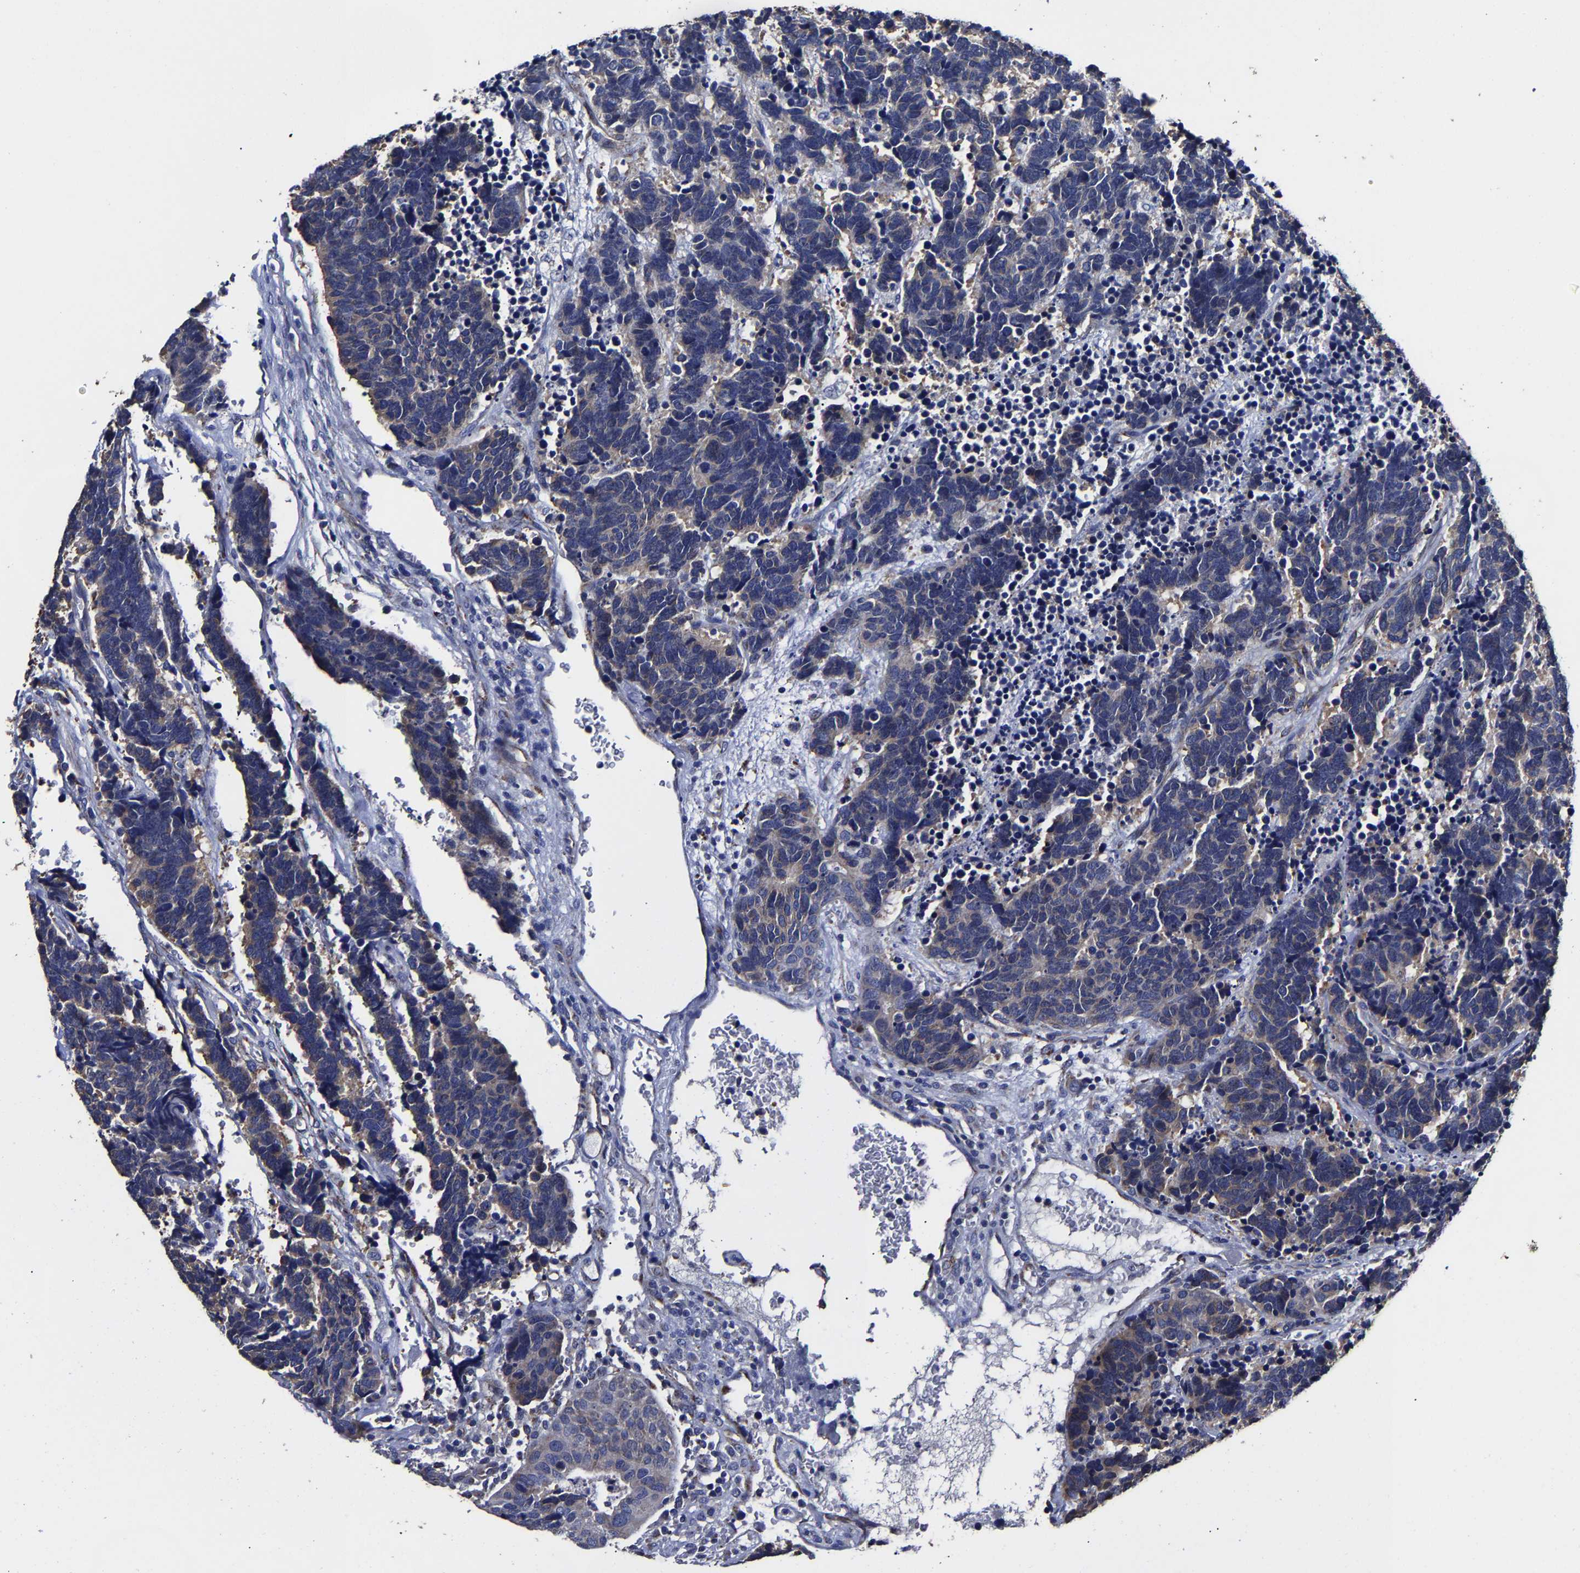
{"staining": {"intensity": "negative", "quantity": "none", "location": "none"}, "tissue": "carcinoid", "cell_type": "Tumor cells", "image_type": "cancer", "snomed": [{"axis": "morphology", "description": "Carcinoma, NOS"}, {"axis": "morphology", "description": "Carcinoid, malignant, NOS"}, {"axis": "topography", "description": "Urinary bladder"}], "caption": "Histopathology image shows no significant protein staining in tumor cells of carcinoid (malignant).", "gene": "AASS", "patient": {"sex": "male", "age": 57}}